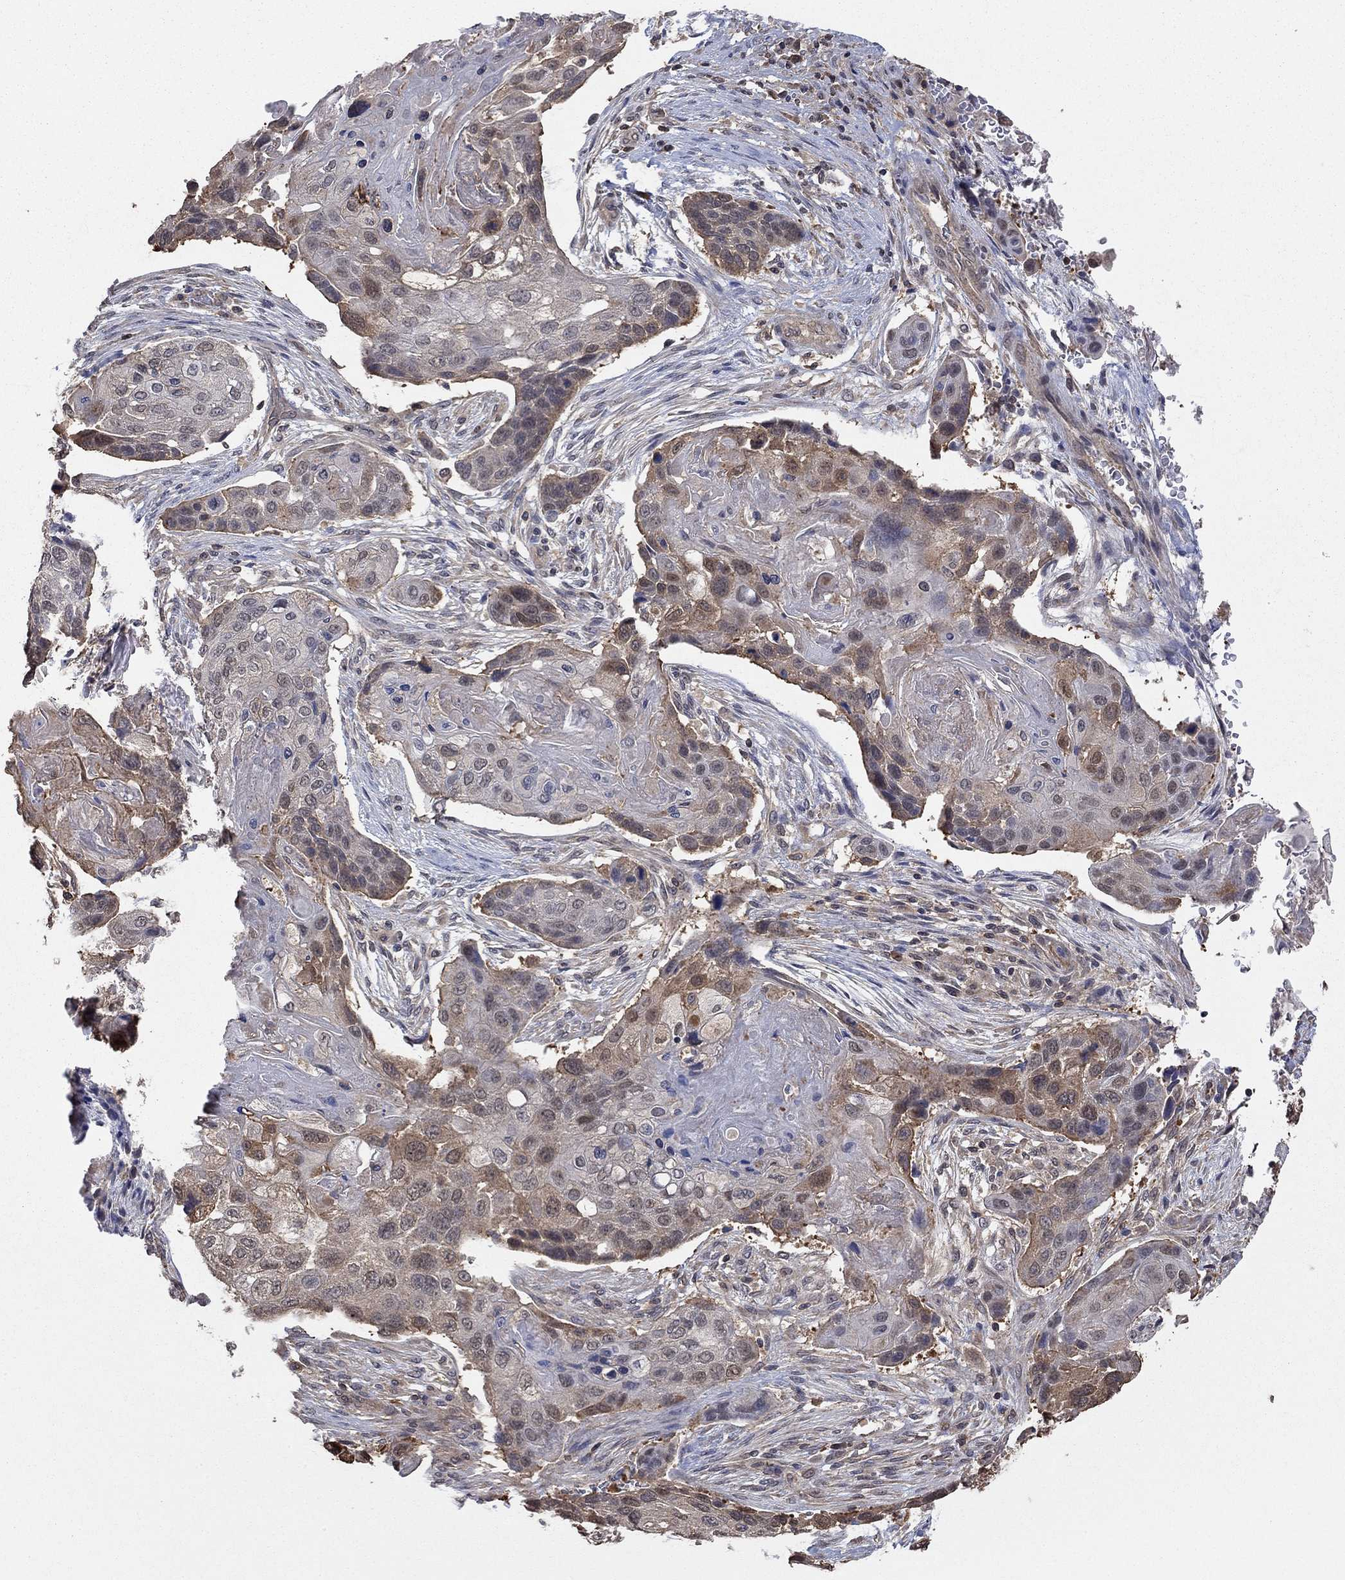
{"staining": {"intensity": "weak", "quantity": "25%-75%", "location": "cytoplasmic/membranous"}, "tissue": "lung cancer", "cell_type": "Tumor cells", "image_type": "cancer", "snomed": [{"axis": "morphology", "description": "Normal tissue, NOS"}, {"axis": "morphology", "description": "Squamous cell carcinoma, NOS"}, {"axis": "topography", "description": "Bronchus"}, {"axis": "topography", "description": "Lung"}], "caption": "Human lung cancer stained for a protein (brown) displays weak cytoplasmic/membranous positive expression in about 25%-75% of tumor cells.", "gene": "RNF114", "patient": {"sex": "male", "age": 69}}